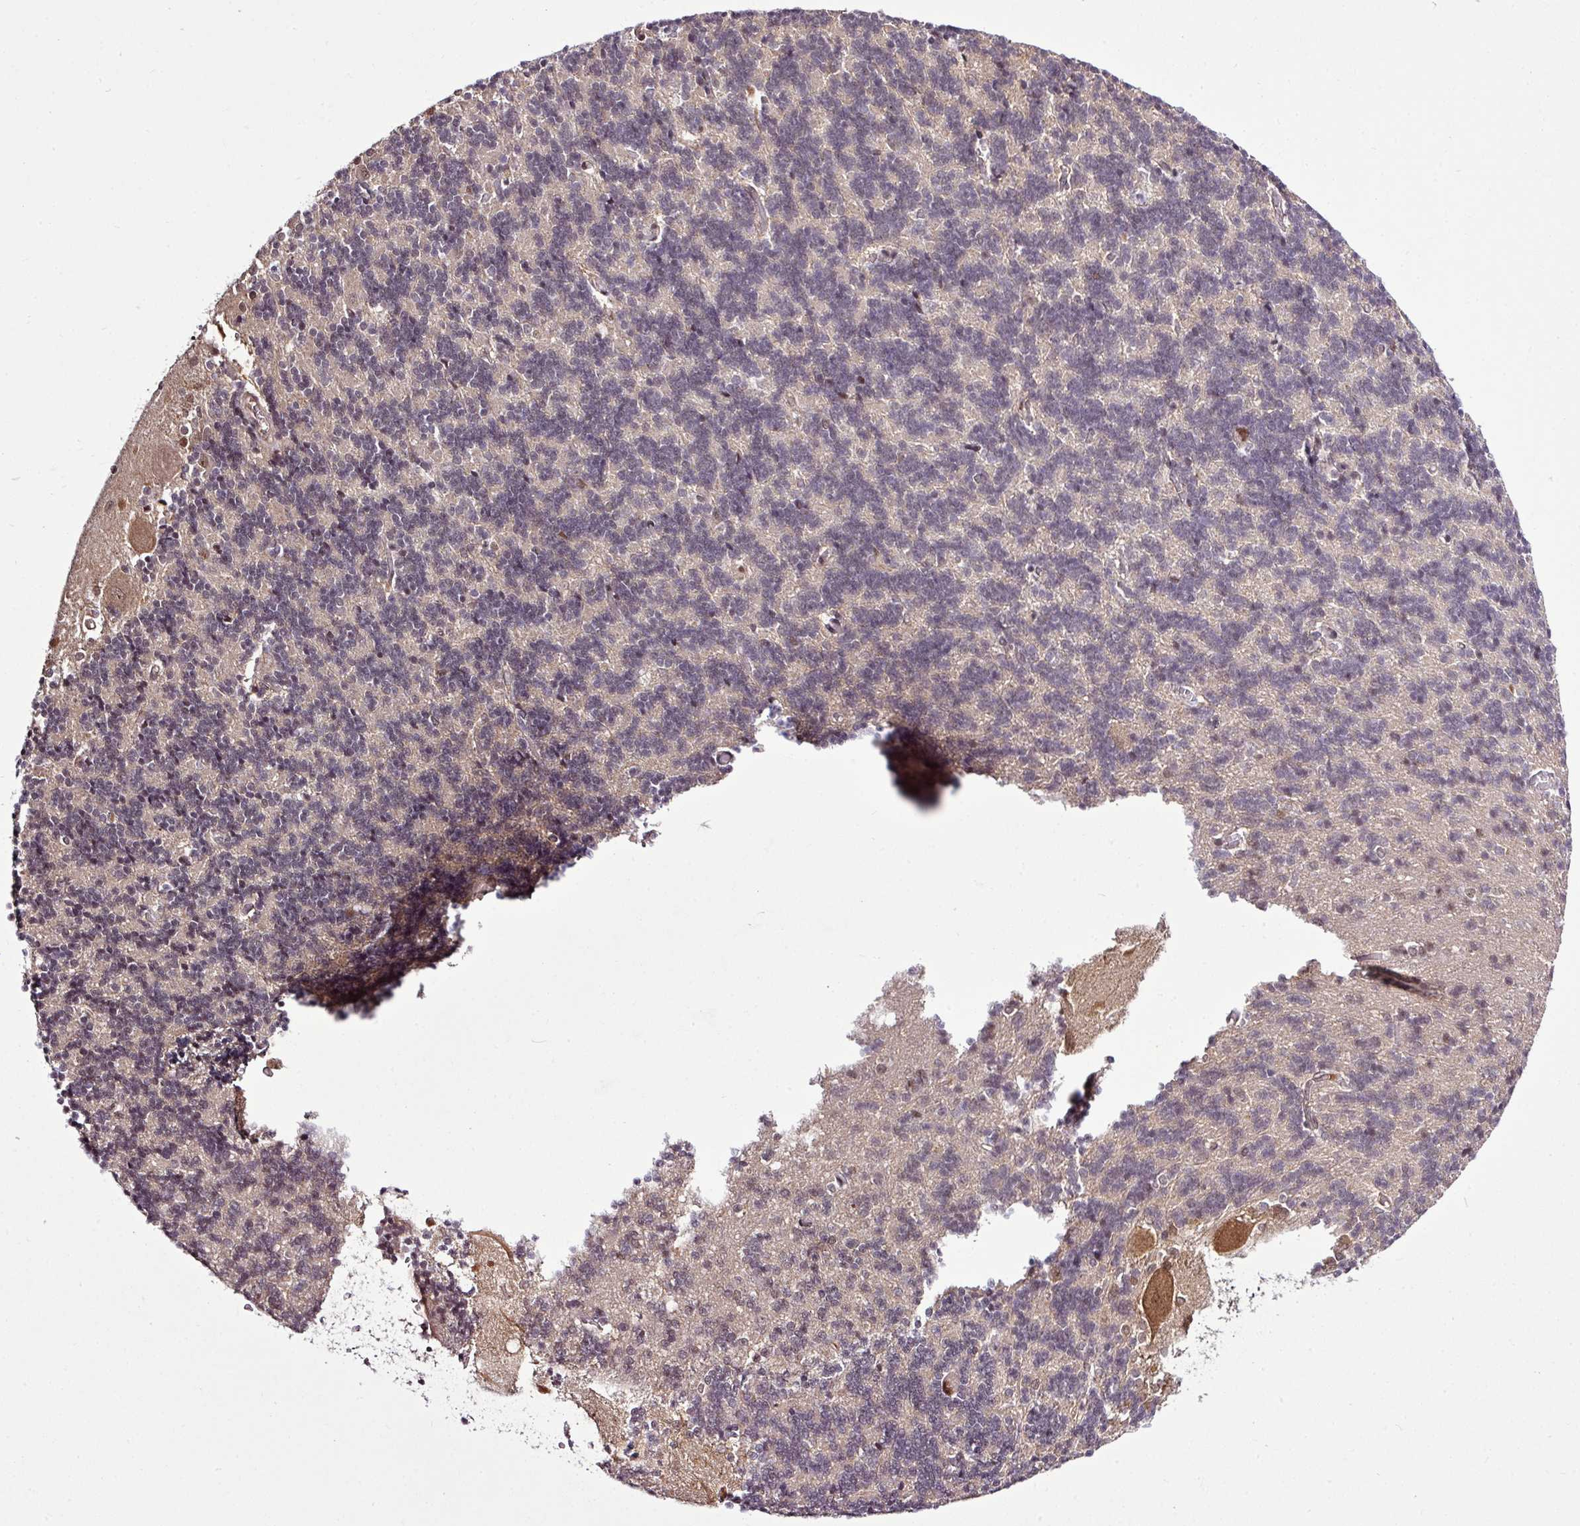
{"staining": {"intensity": "negative", "quantity": "none", "location": "none"}, "tissue": "cerebellum", "cell_type": "Cells in granular layer", "image_type": "normal", "snomed": [{"axis": "morphology", "description": "Normal tissue, NOS"}, {"axis": "topography", "description": "Cerebellum"}], "caption": "The immunohistochemistry (IHC) histopathology image has no significant expression in cells in granular layer of cerebellum. The staining was performed using DAB to visualize the protein expression in brown, while the nuclei were stained in blue with hematoxylin (Magnification: 20x).", "gene": "ITPKC", "patient": {"sex": "male", "age": 37}}